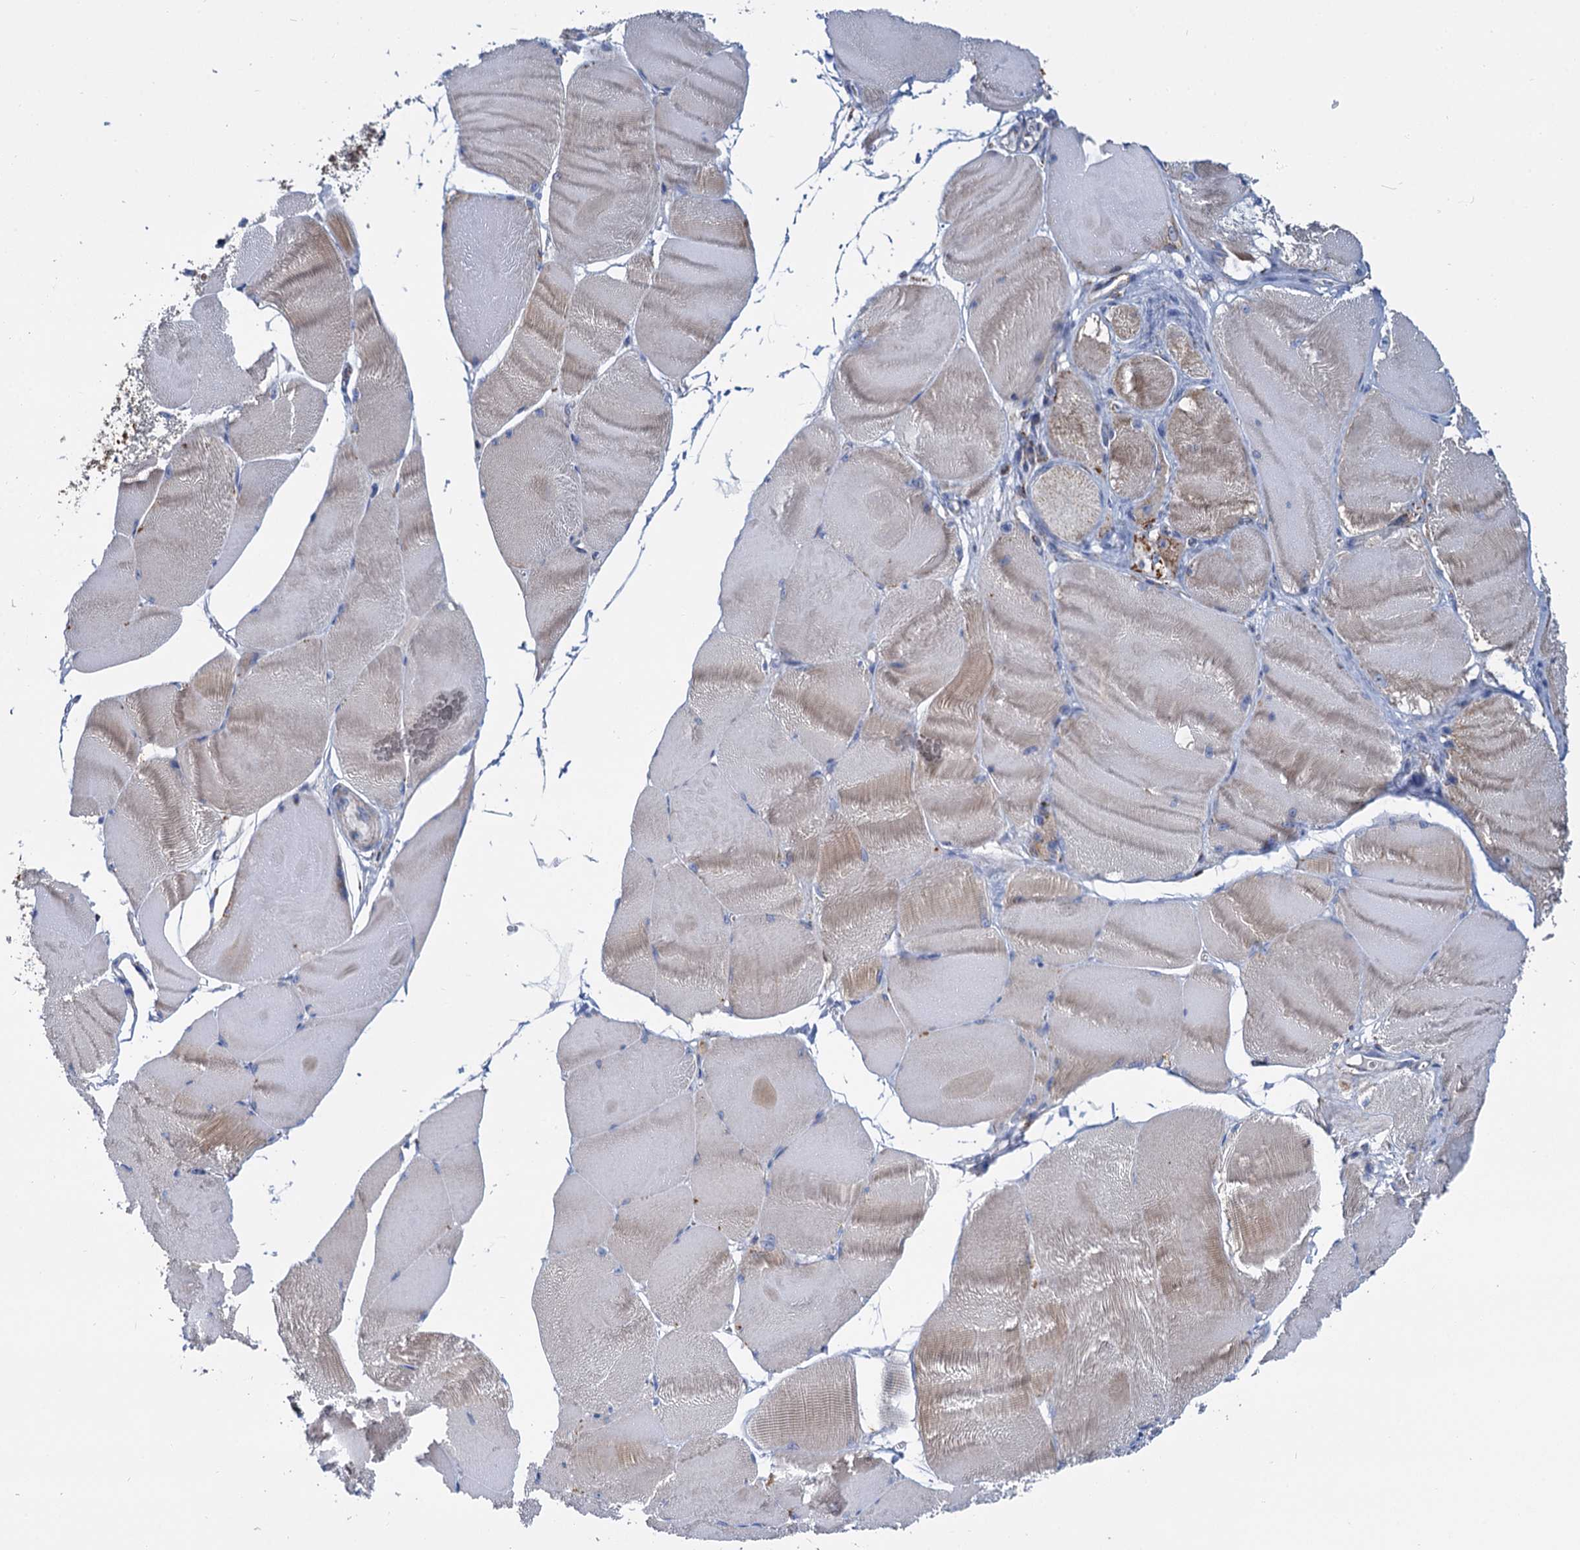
{"staining": {"intensity": "moderate", "quantity": "25%-75%", "location": "cytoplasmic/membranous"}, "tissue": "skeletal muscle", "cell_type": "Myocytes", "image_type": "normal", "snomed": [{"axis": "morphology", "description": "Normal tissue, NOS"}, {"axis": "morphology", "description": "Basal cell carcinoma"}, {"axis": "topography", "description": "Skeletal muscle"}], "caption": "Protein expression analysis of normal skeletal muscle reveals moderate cytoplasmic/membranous positivity in approximately 25%-75% of myocytes. The staining is performed using DAB brown chromogen to label protein expression. The nuclei are counter-stained blue using hematoxylin.", "gene": "CCP110", "patient": {"sex": "female", "age": 64}}